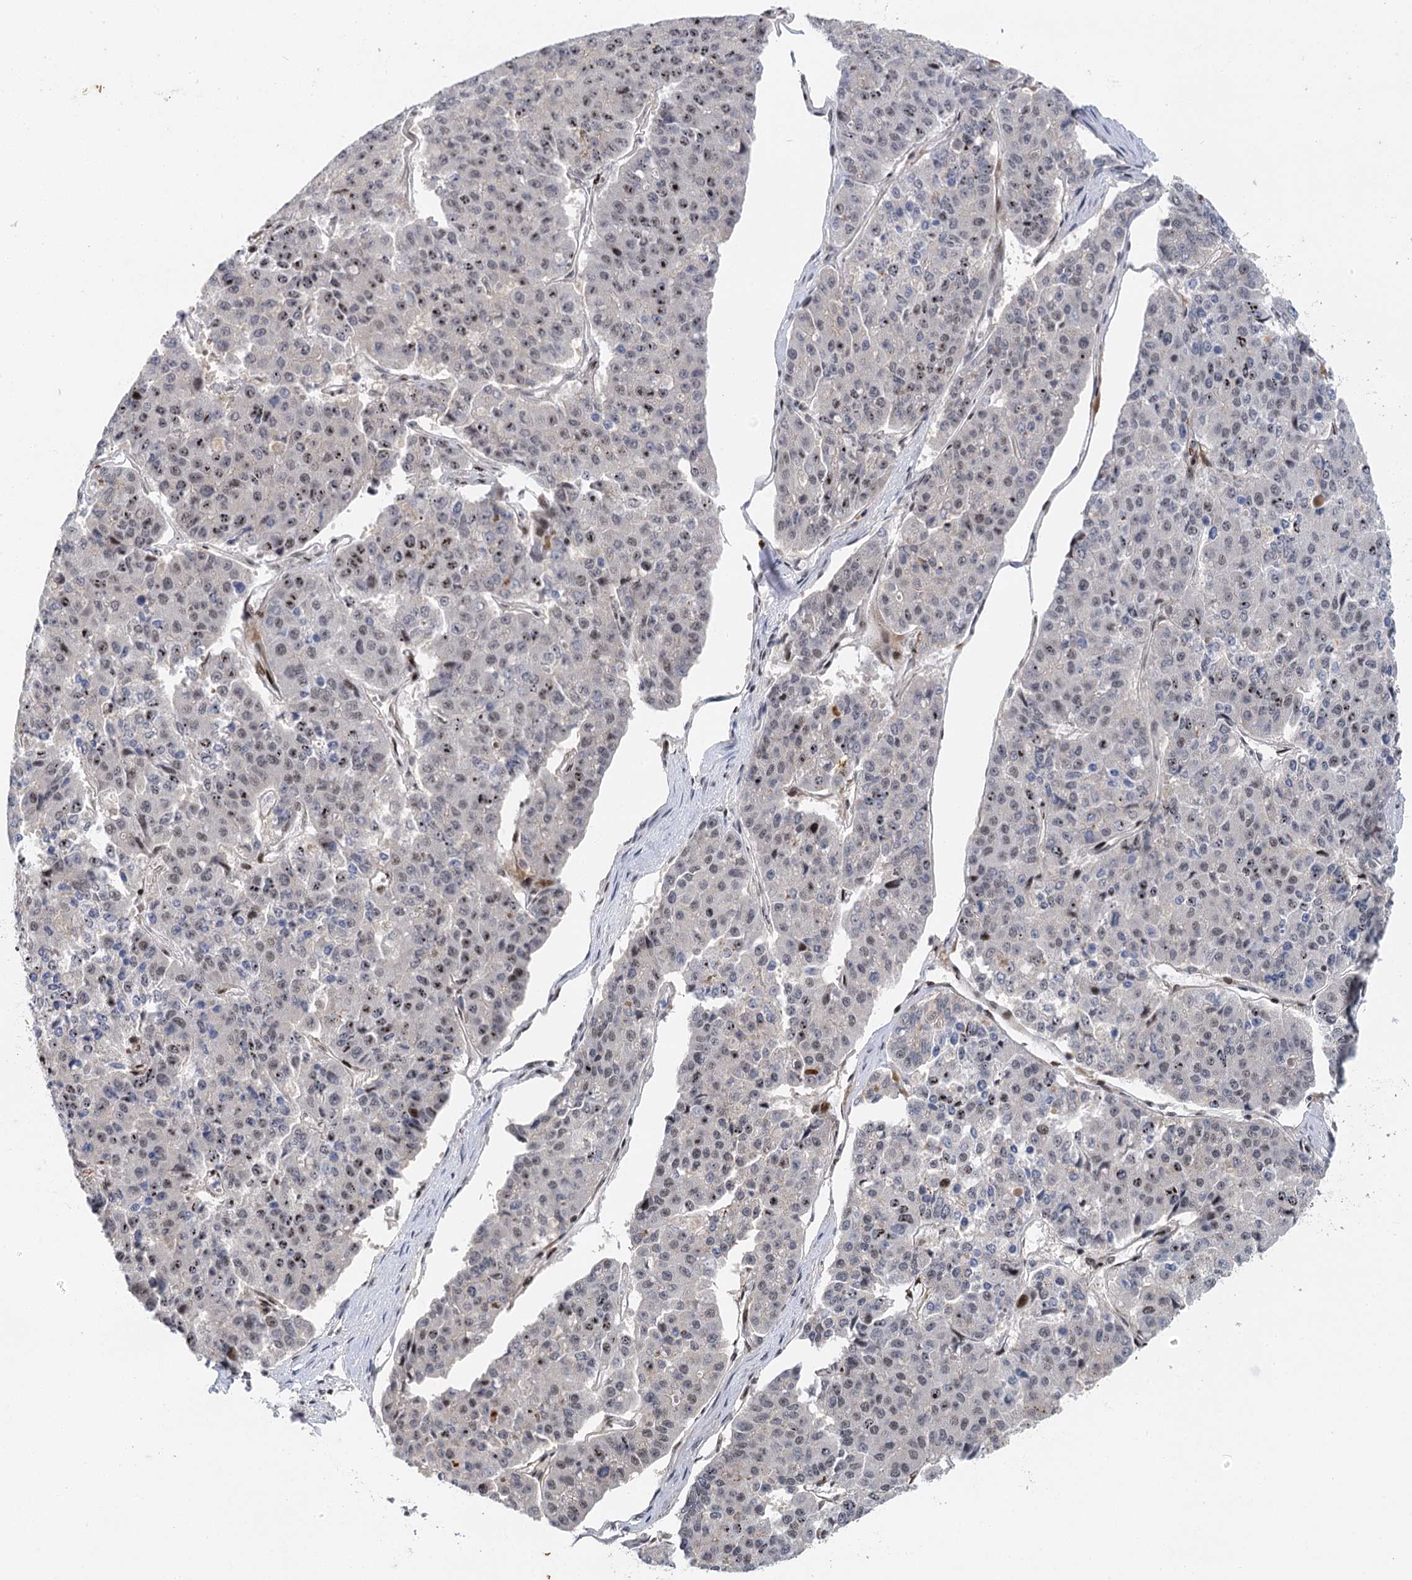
{"staining": {"intensity": "moderate", "quantity": "<25%", "location": "nuclear"}, "tissue": "pancreatic cancer", "cell_type": "Tumor cells", "image_type": "cancer", "snomed": [{"axis": "morphology", "description": "Adenocarcinoma, NOS"}, {"axis": "topography", "description": "Pancreas"}], "caption": "About <25% of tumor cells in human adenocarcinoma (pancreatic) reveal moderate nuclear protein expression as visualized by brown immunohistochemical staining.", "gene": "IL11RA", "patient": {"sex": "male", "age": 50}}